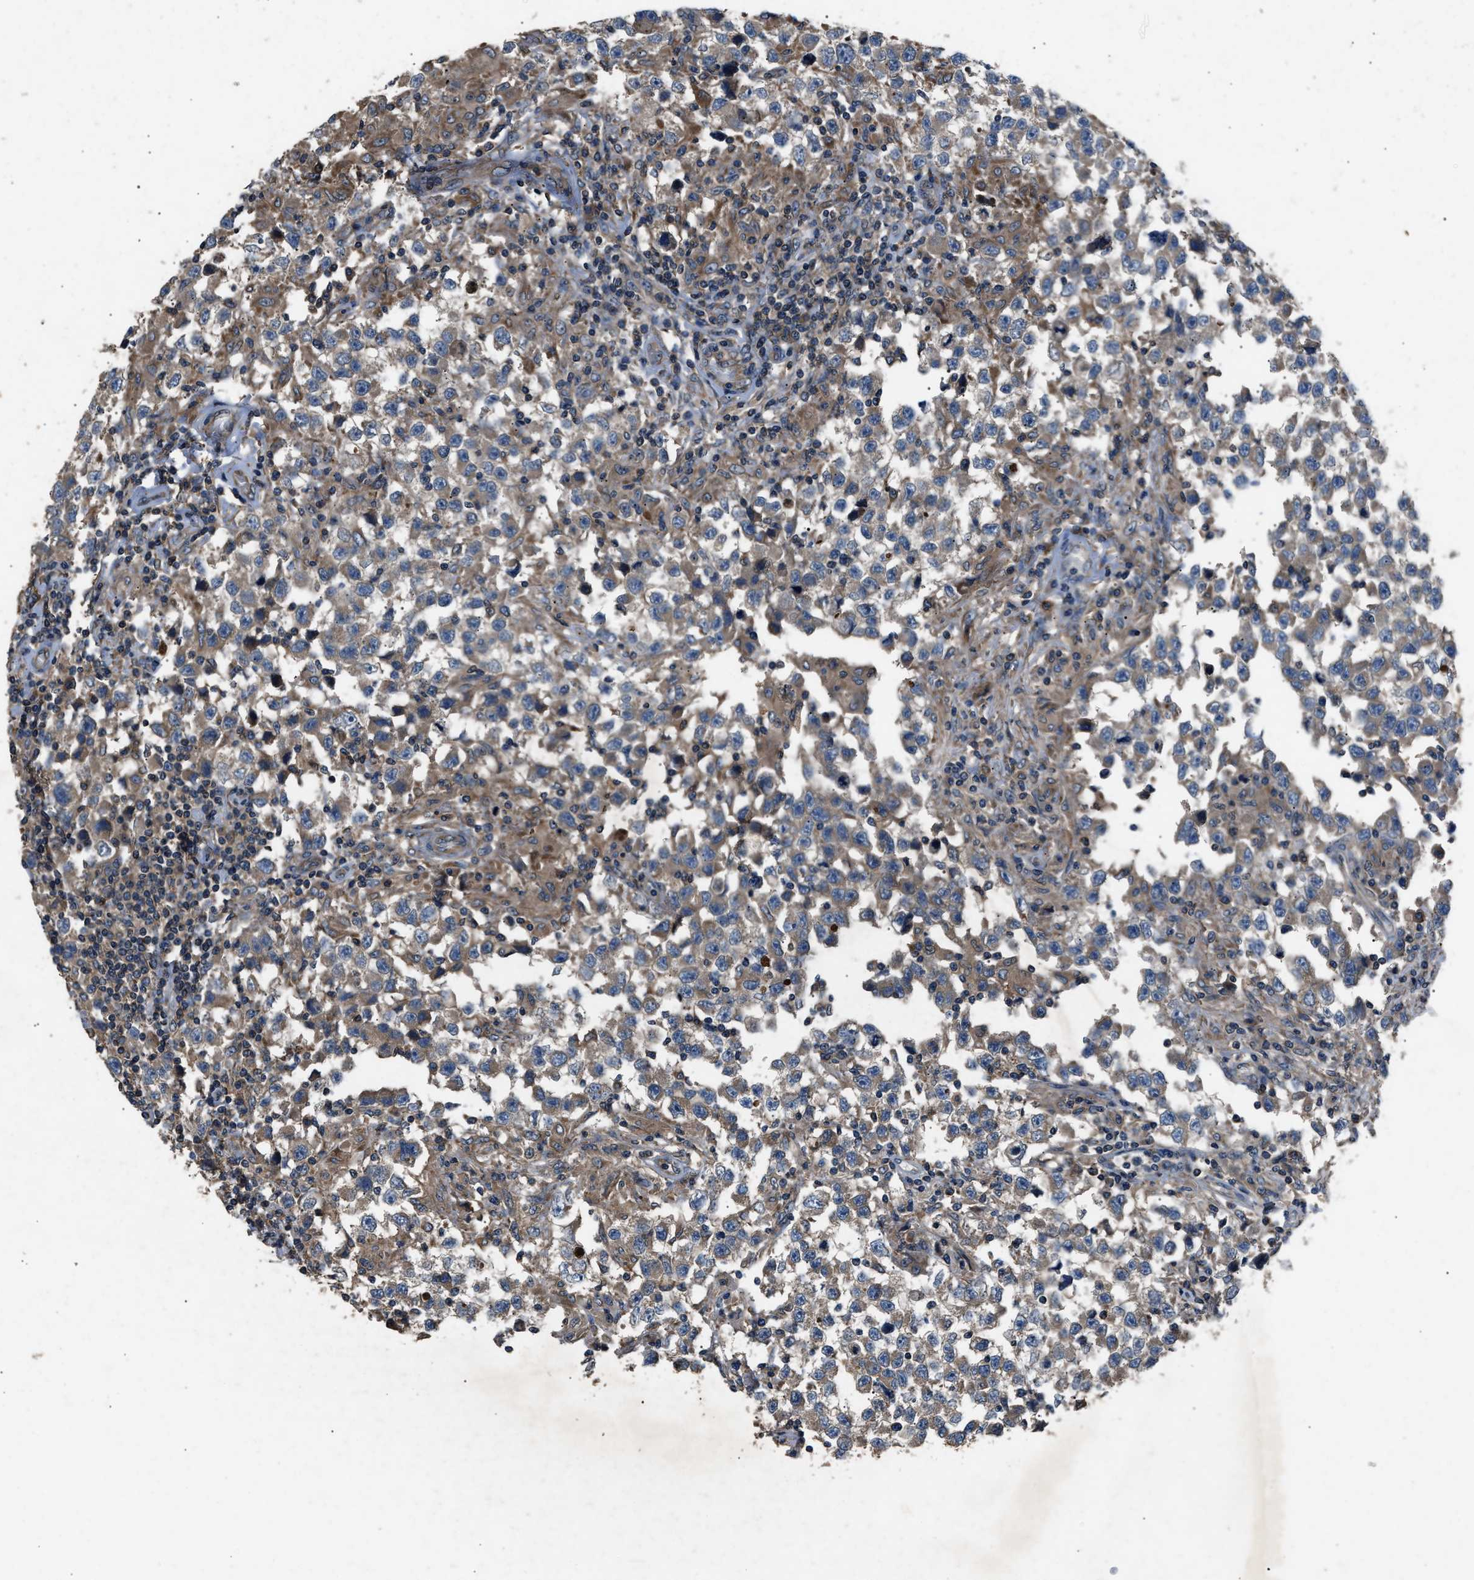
{"staining": {"intensity": "weak", "quantity": ">75%", "location": "cytoplasmic/membranous"}, "tissue": "testis cancer", "cell_type": "Tumor cells", "image_type": "cancer", "snomed": [{"axis": "morphology", "description": "Carcinoma, Embryonal, NOS"}, {"axis": "topography", "description": "Testis"}], "caption": "Immunohistochemical staining of human testis embryonal carcinoma shows weak cytoplasmic/membranous protein staining in about >75% of tumor cells. (DAB (3,3'-diaminobenzidine) IHC with brightfield microscopy, high magnification).", "gene": "PPID", "patient": {"sex": "male", "age": 21}}